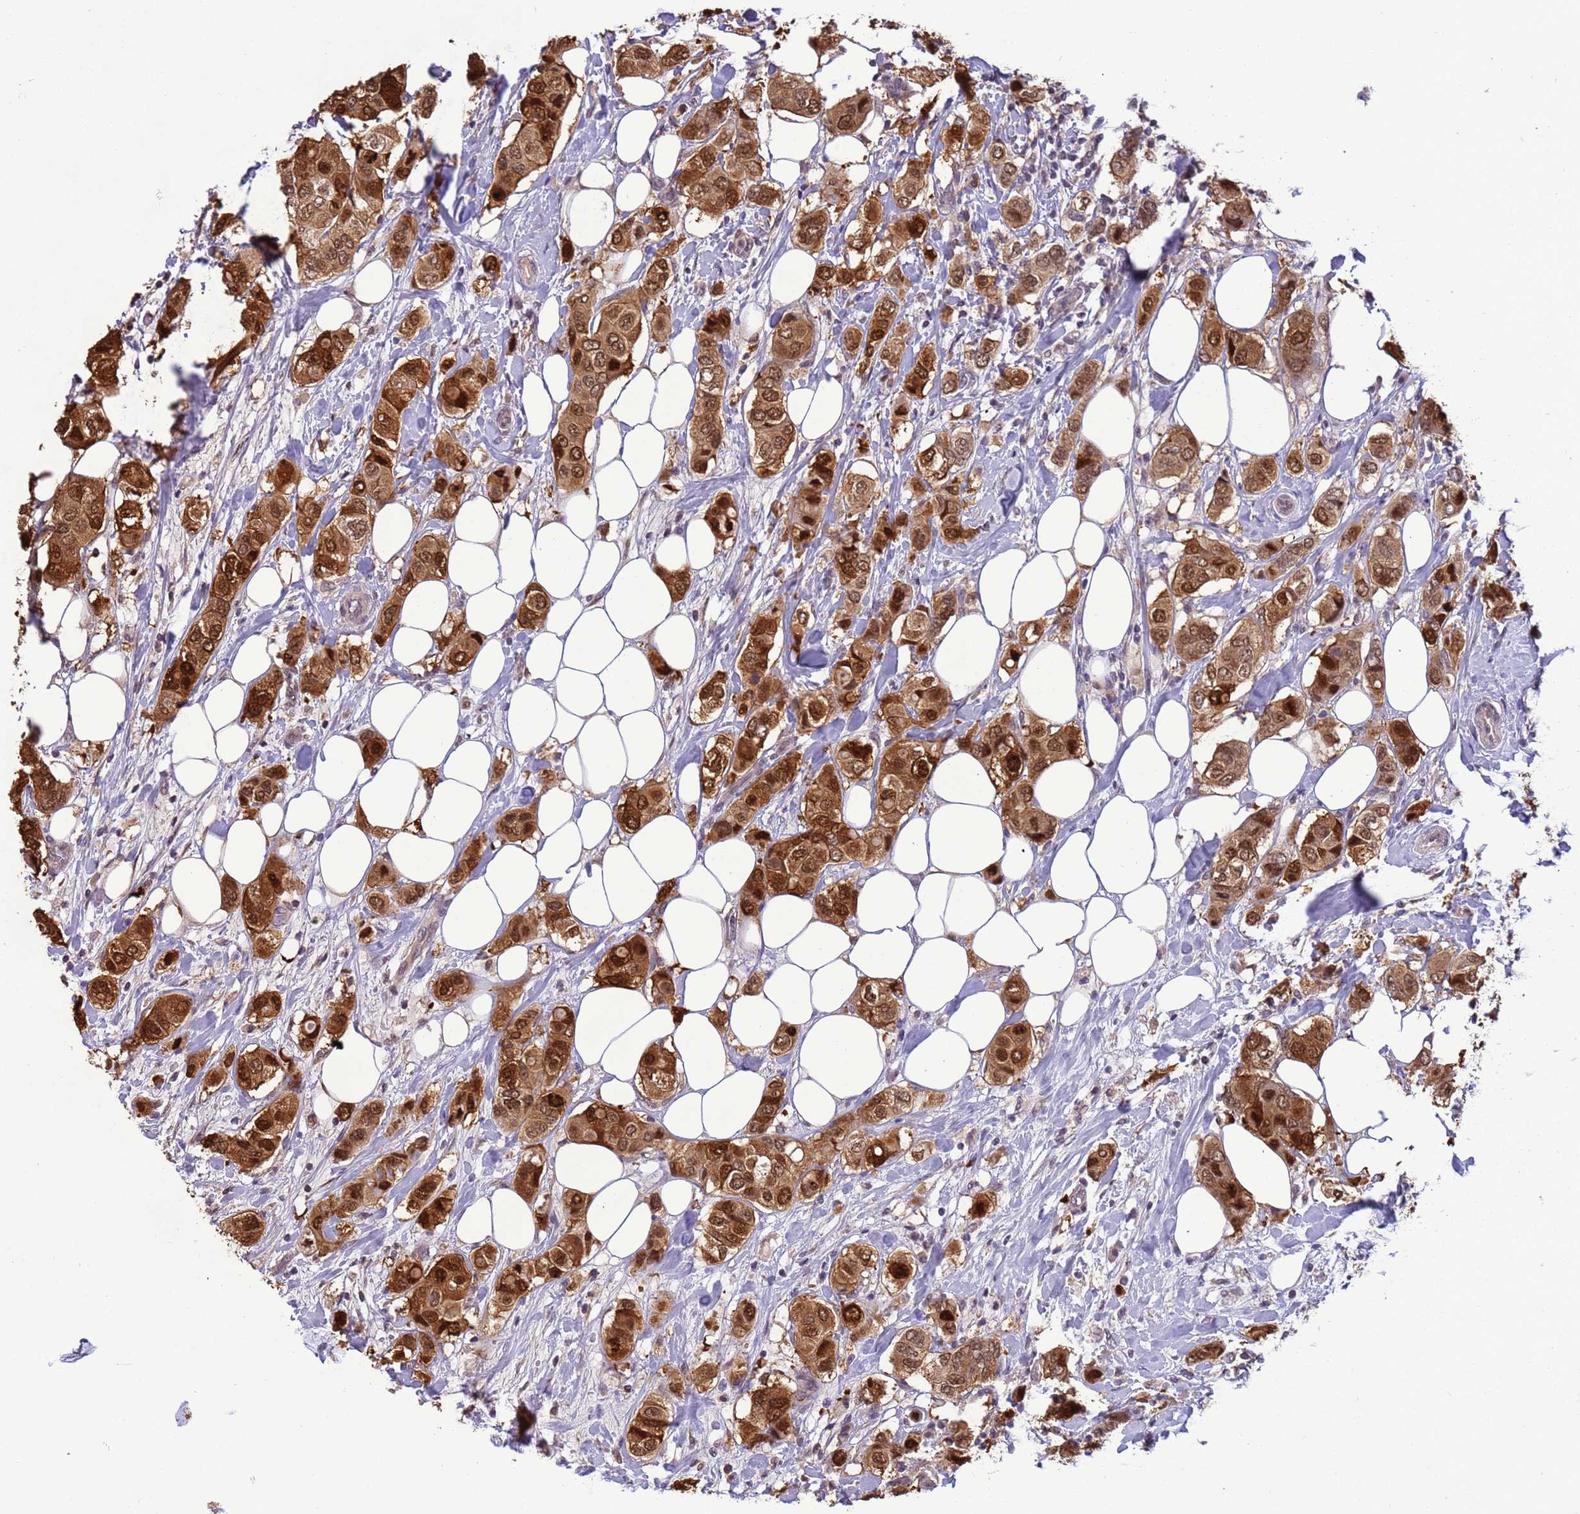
{"staining": {"intensity": "strong", "quantity": ">75%", "location": "cytoplasmic/membranous,nuclear"}, "tissue": "breast cancer", "cell_type": "Tumor cells", "image_type": "cancer", "snomed": [{"axis": "morphology", "description": "Lobular carcinoma"}, {"axis": "topography", "description": "Breast"}], "caption": "Lobular carcinoma (breast) stained for a protein (brown) reveals strong cytoplasmic/membranous and nuclear positive positivity in about >75% of tumor cells.", "gene": "ZBTB5", "patient": {"sex": "female", "age": 51}}